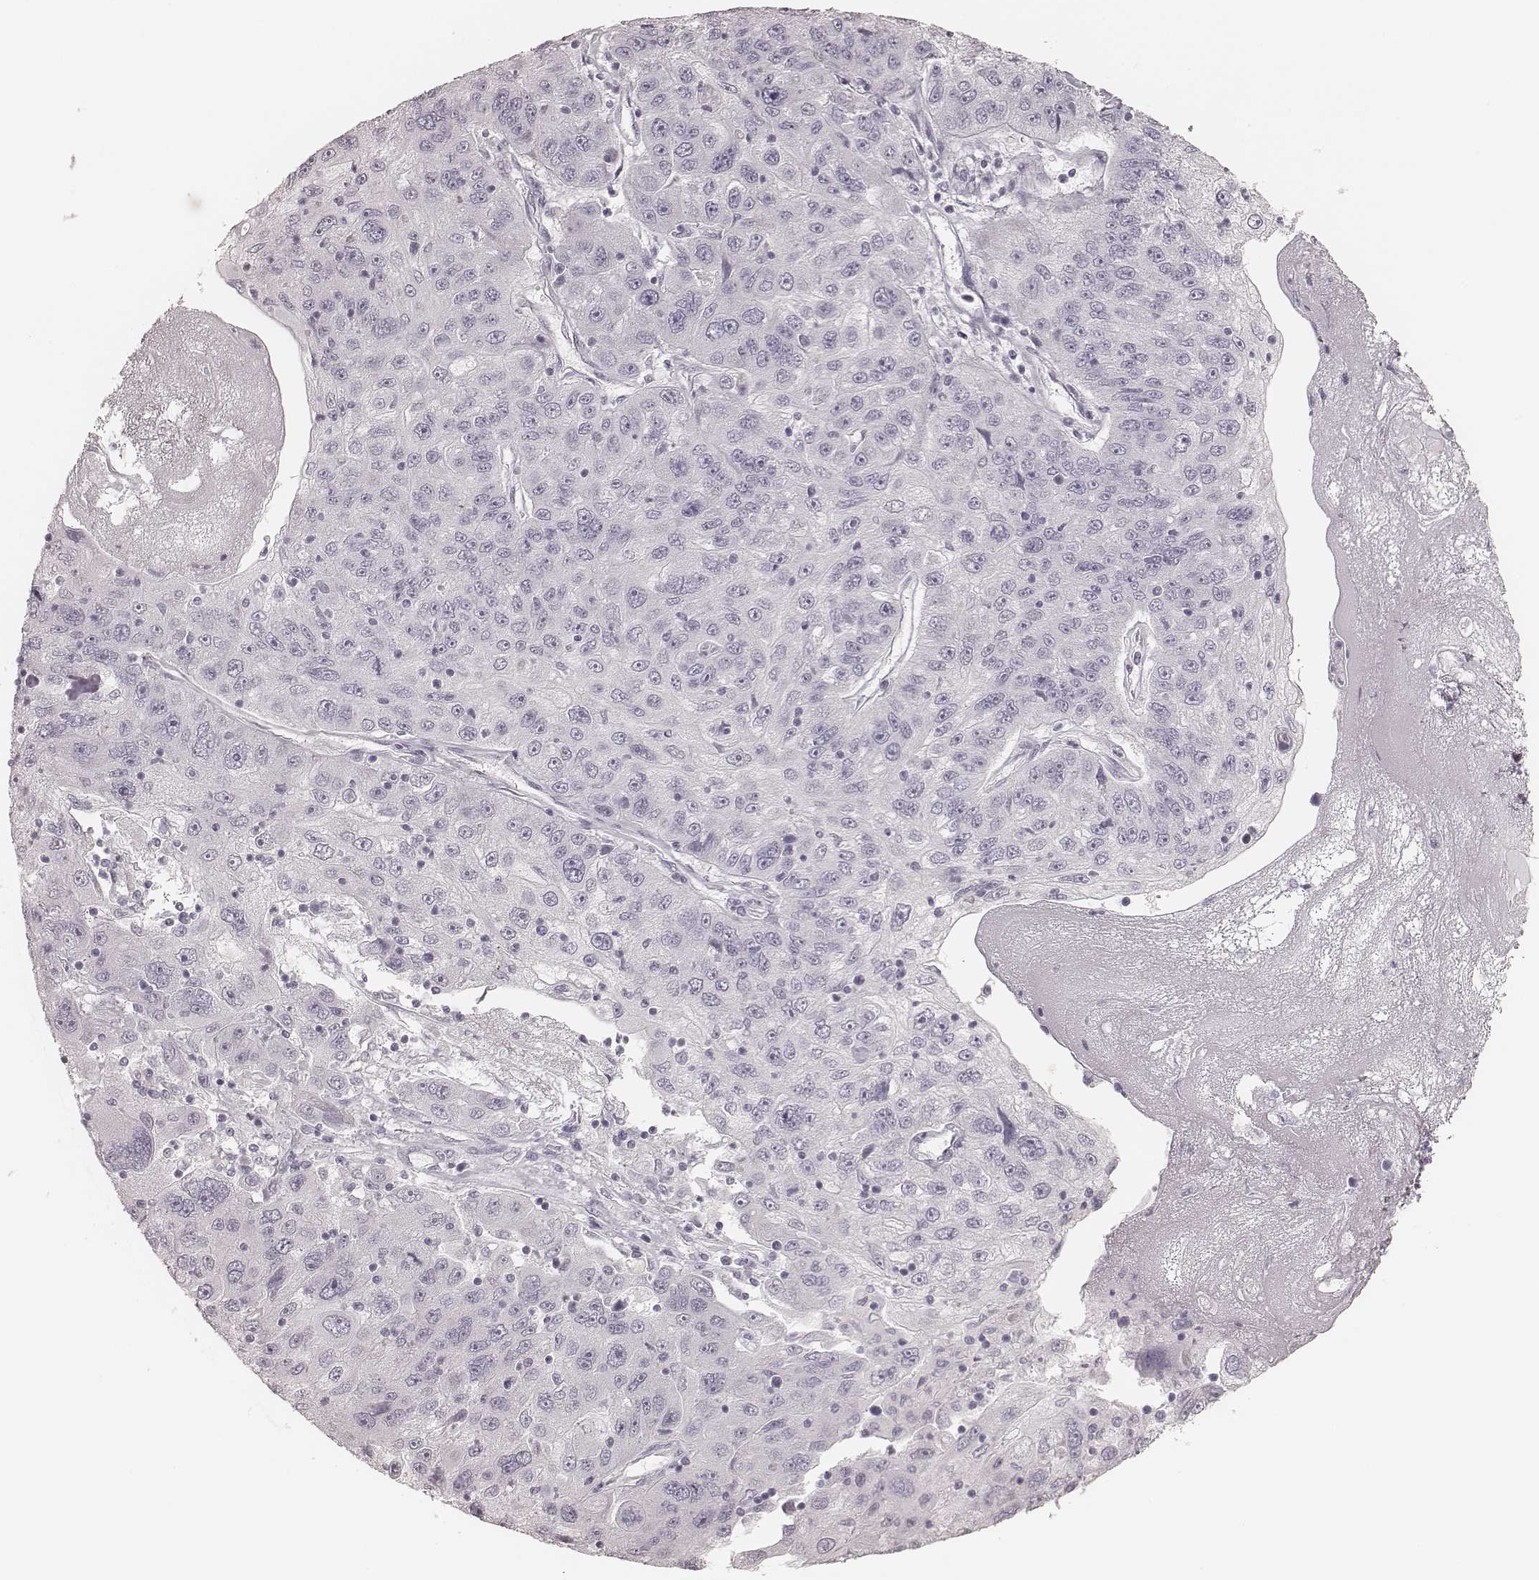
{"staining": {"intensity": "negative", "quantity": "none", "location": "none"}, "tissue": "stomach cancer", "cell_type": "Tumor cells", "image_type": "cancer", "snomed": [{"axis": "morphology", "description": "Adenocarcinoma, NOS"}, {"axis": "topography", "description": "Stomach"}], "caption": "Immunohistochemistry (IHC) micrograph of stomach adenocarcinoma stained for a protein (brown), which reveals no expression in tumor cells.", "gene": "KRT72", "patient": {"sex": "male", "age": 56}}